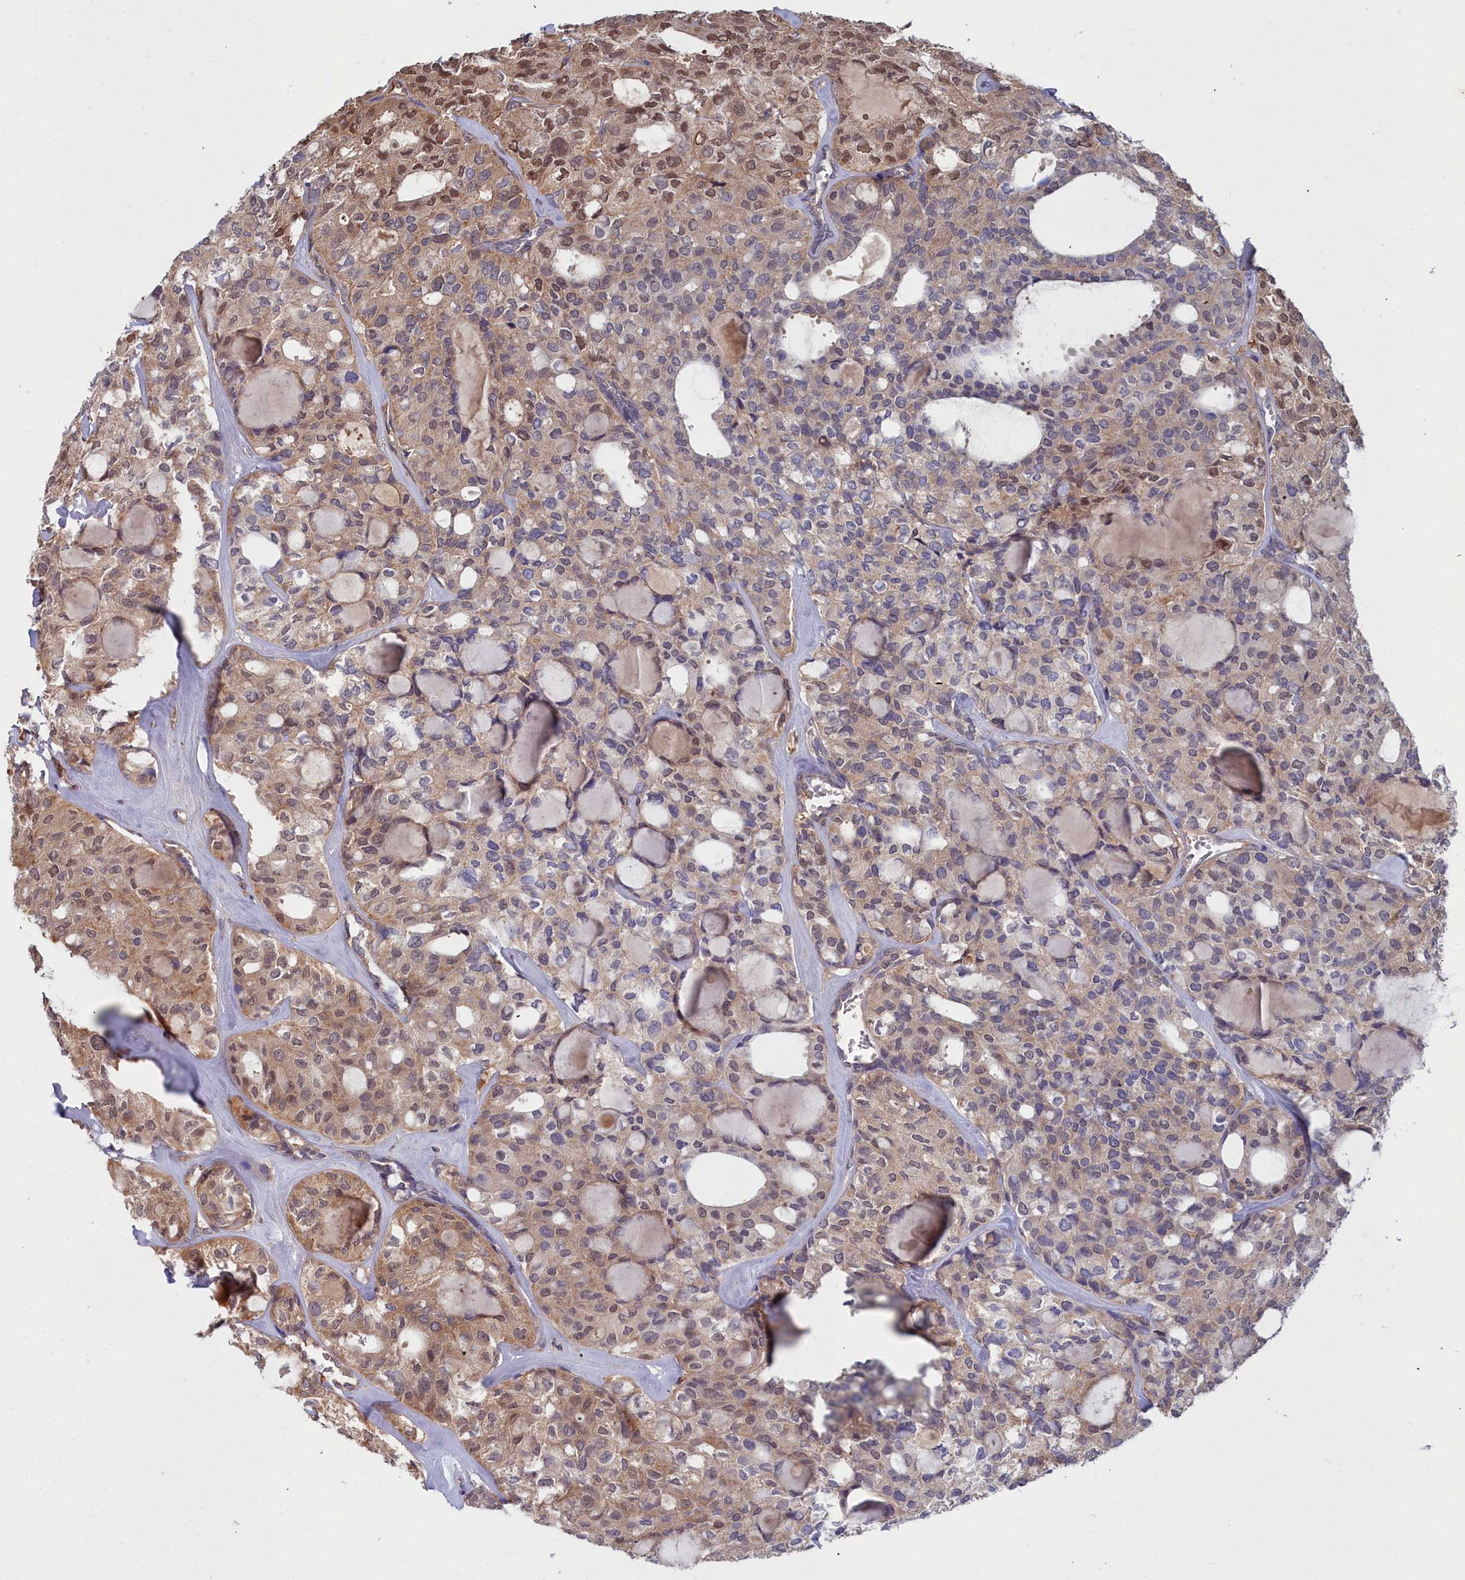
{"staining": {"intensity": "moderate", "quantity": "25%-75%", "location": "cytoplasmic/membranous"}, "tissue": "thyroid cancer", "cell_type": "Tumor cells", "image_type": "cancer", "snomed": [{"axis": "morphology", "description": "Follicular adenoma carcinoma, NOS"}, {"axis": "topography", "description": "Thyroid gland"}], "caption": "Follicular adenoma carcinoma (thyroid) stained with a protein marker exhibits moderate staining in tumor cells.", "gene": "GFRA2", "patient": {"sex": "male", "age": 75}}